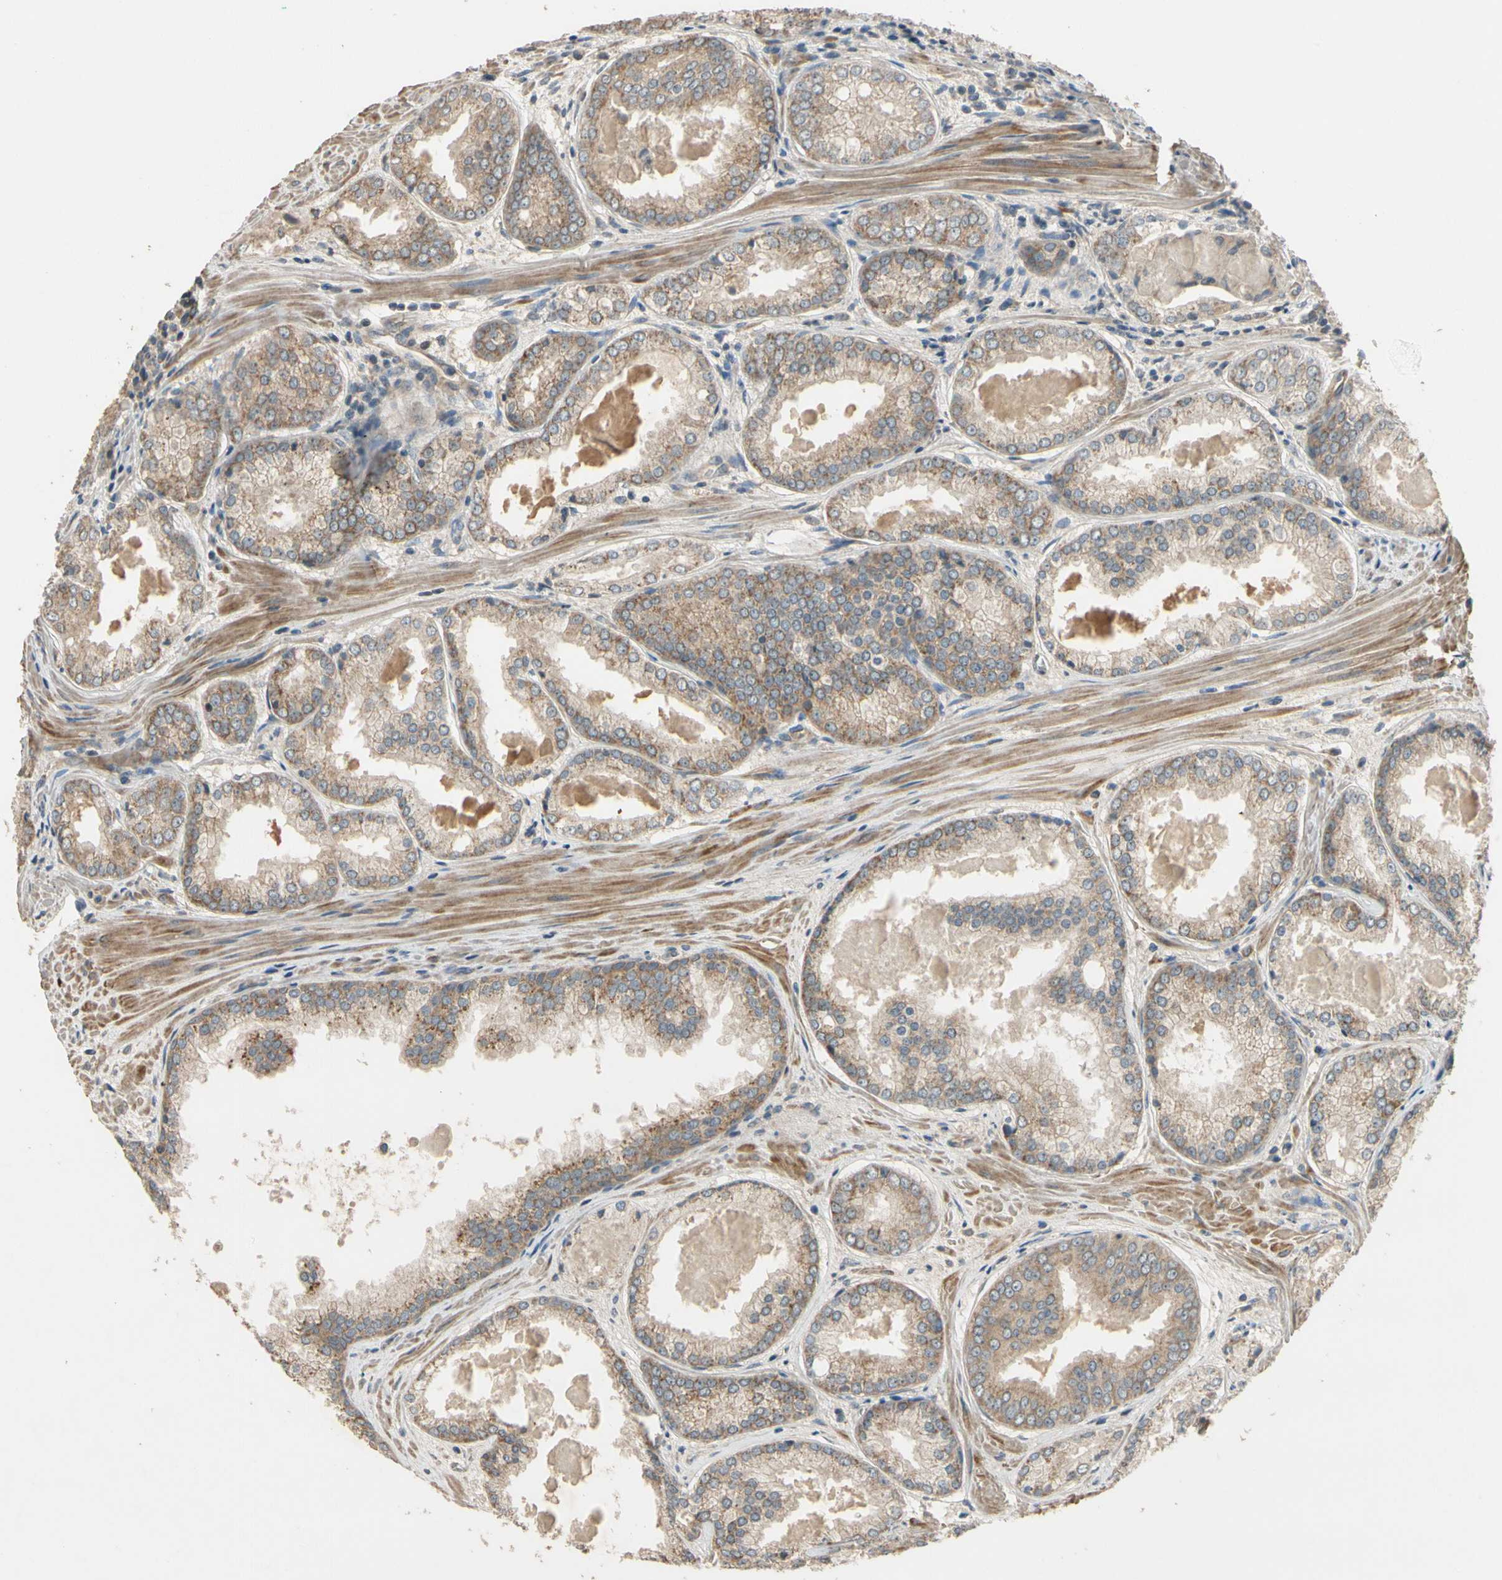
{"staining": {"intensity": "weak", "quantity": ">75%", "location": "cytoplasmic/membranous"}, "tissue": "prostate cancer", "cell_type": "Tumor cells", "image_type": "cancer", "snomed": [{"axis": "morphology", "description": "Adenocarcinoma, Low grade"}, {"axis": "topography", "description": "Prostate"}], "caption": "Protein expression analysis of prostate cancer exhibits weak cytoplasmic/membranous positivity in about >75% of tumor cells.", "gene": "ALKBH3", "patient": {"sex": "male", "age": 64}}